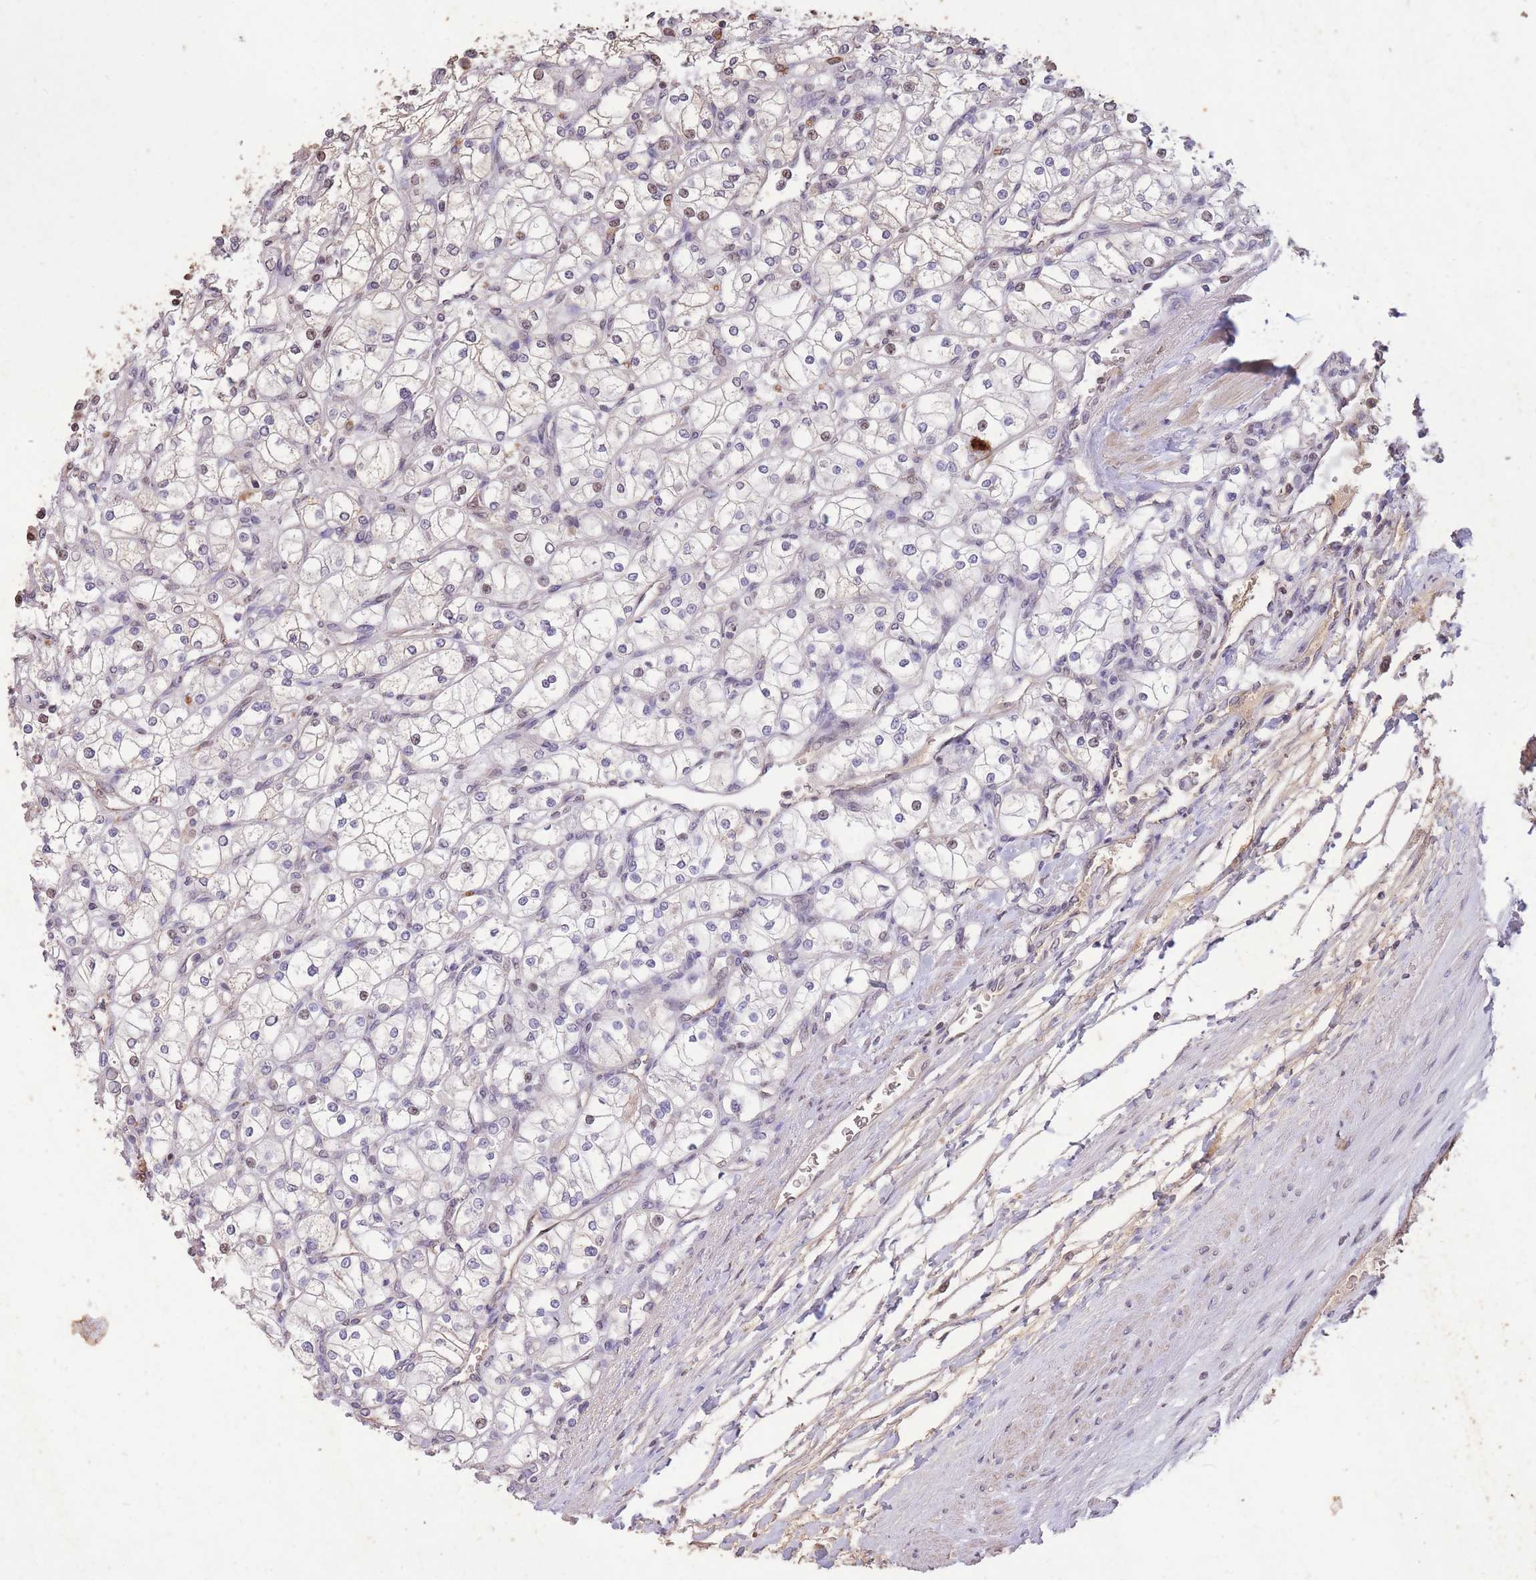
{"staining": {"intensity": "negative", "quantity": "none", "location": "none"}, "tissue": "renal cancer", "cell_type": "Tumor cells", "image_type": "cancer", "snomed": [{"axis": "morphology", "description": "Adenocarcinoma, NOS"}, {"axis": "topography", "description": "Kidney"}], "caption": "Immunohistochemistry micrograph of renal cancer stained for a protein (brown), which shows no expression in tumor cells.", "gene": "RGS14", "patient": {"sex": "male", "age": 80}}